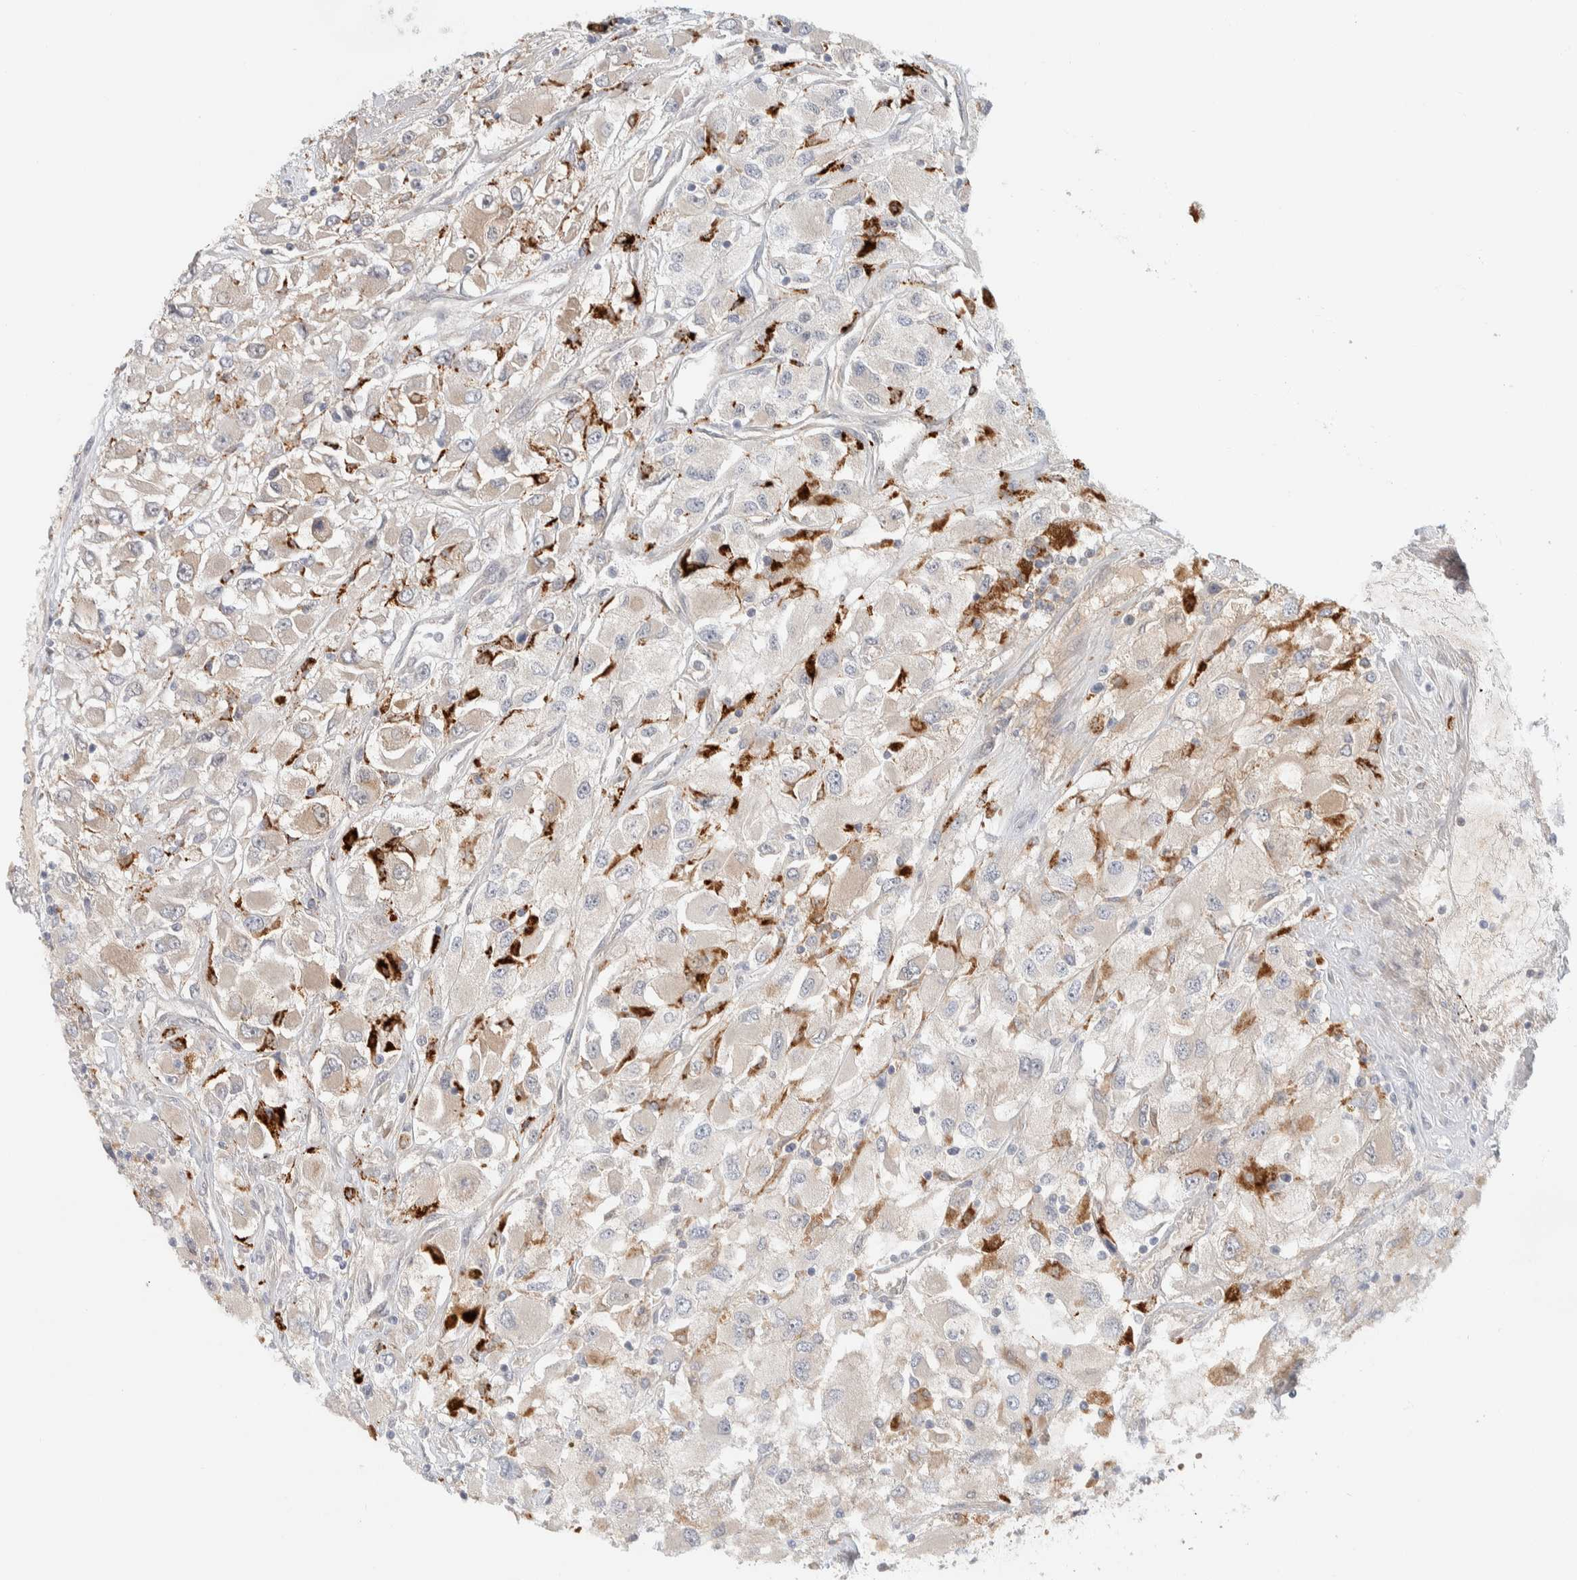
{"staining": {"intensity": "weak", "quantity": "<25%", "location": "cytoplasmic/membranous"}, "tissue": "renal cancer", "cell_type": "Tumor cells", "image_type": "cancer", "snomed": [{"axis": "morphology", "description": "Adenocarcinoma, NOS"}, {"axis": "topography", "description": "Kidney"}], "caption": "The image shows no significant staining in tumor cells of renal cancer.", "gene": "GCLM", "patient": {"sex": "female", "age": 52}}